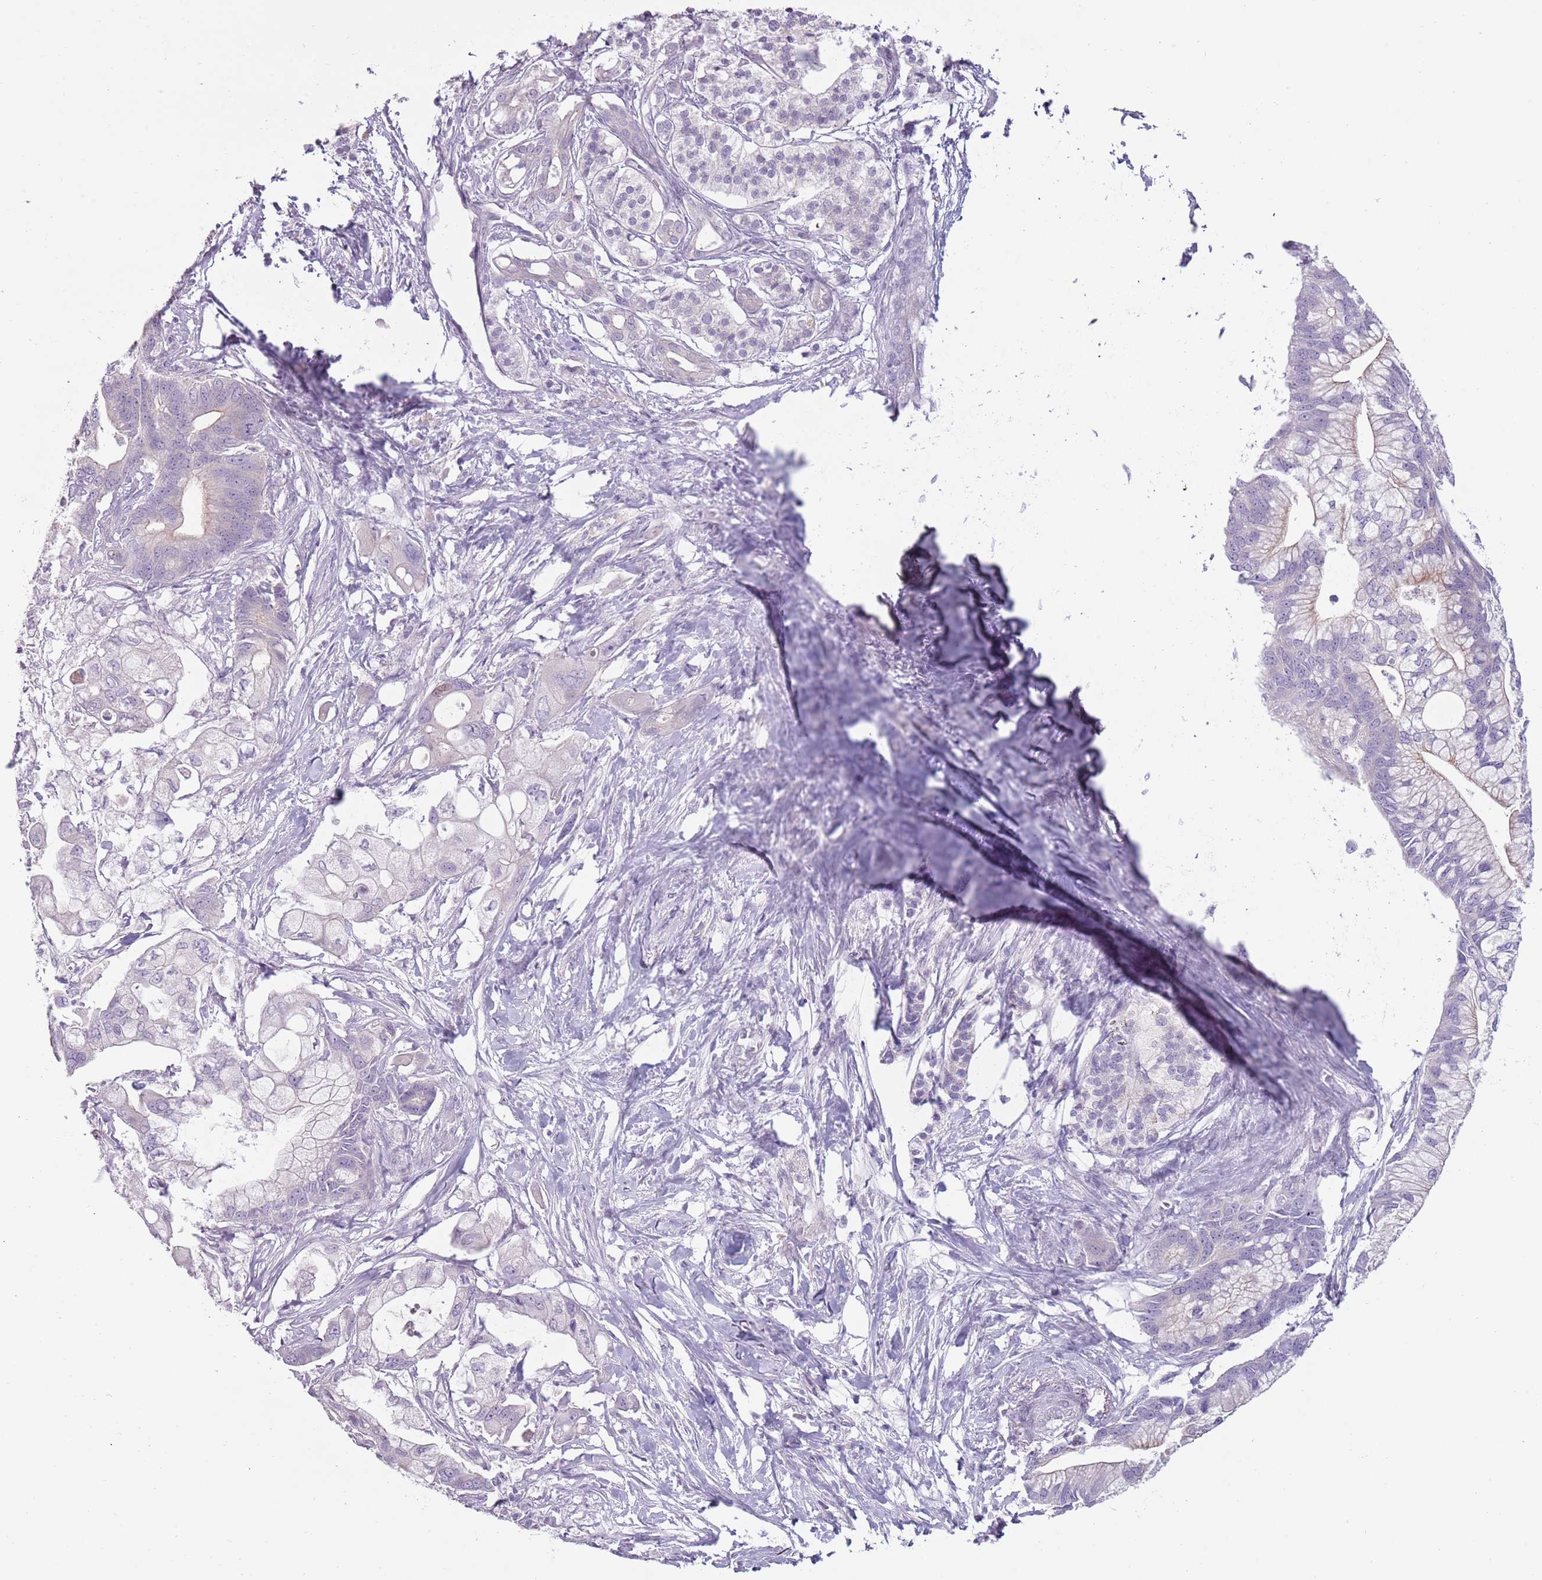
{"staining": {"intensity": "negative", "quantity": "none", "location": "none"}, "tissue": "pancreatic cancer", "cell_type": "Tumor cells", "image_type": "cancer", "snomed": [{"axis": "morphology", "description": "Adenocarcinoma, NOS"}, {"axis": "topography", "description": "Pancreas"}], "caption": "An IHC histopathology image of pancreatic cancer is shown. There is no staining in tumor cells of pancreatic cancer.", "gene": "RFX2", "patient": {"sex": "male", "age": 68}}